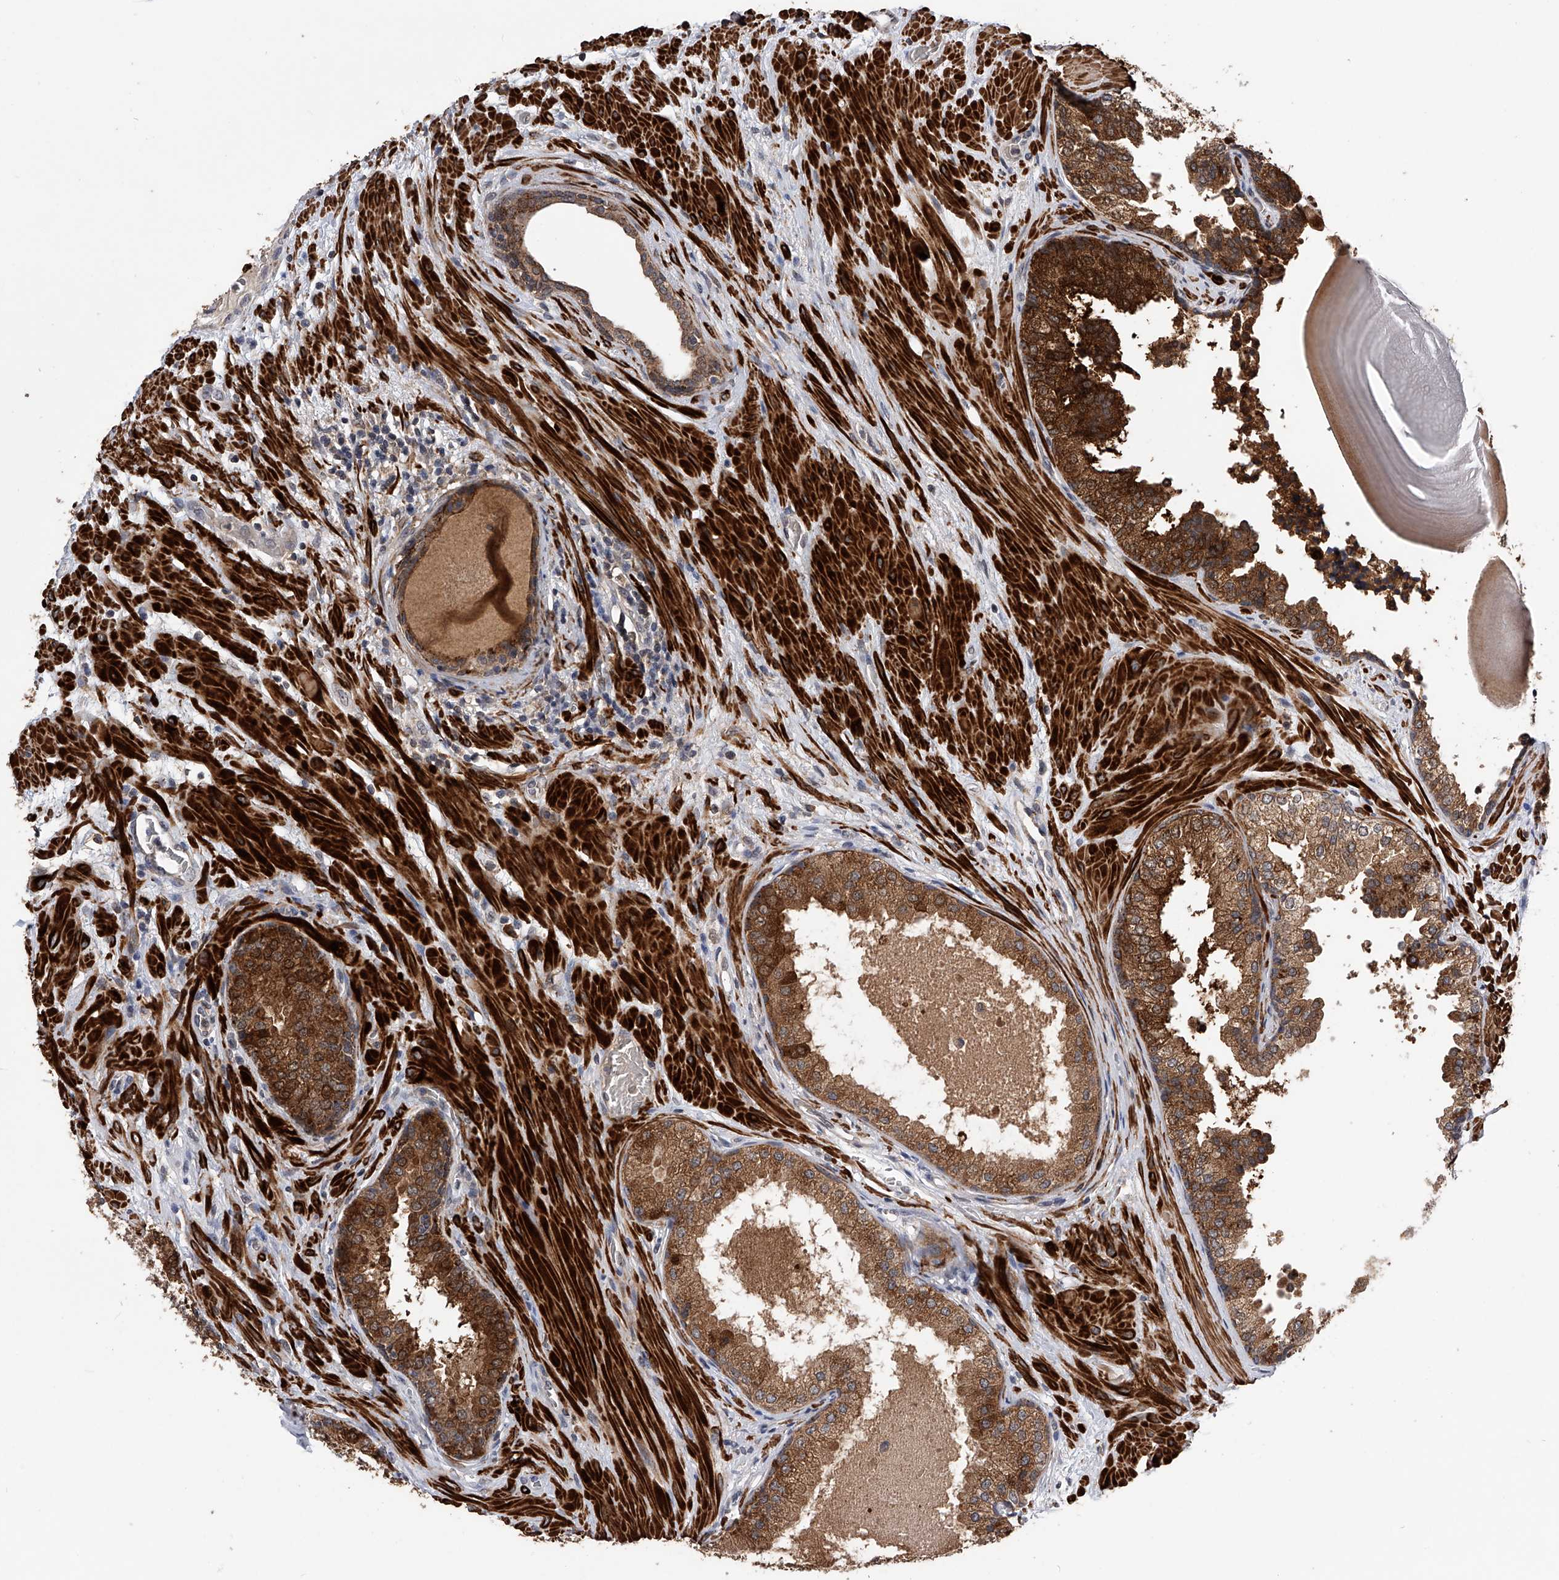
{"staining": {"intensity": "strong", "quantity": ">75%", "location": "cytoplasmic/membranous"}, "tissue": "prostate", "cell_type": "Glandular cells", "image_type": "normal", "snomed": [{"axis": "morphology", "description": "Normal tissue, NOS"}, {"axis": "topography", "description": "Prostate"}], "caption": "DAB (3,3'-diaminobenzidine) immunohistochemical staining of unremarkable human prostate shows strong cytoplasmic/membranous protein staining in approximately >75% of glandular cells. The protein is stained brown, and the nuclei are stained in blue (DAB (3,3'-diaminobenzidine) IHC with brightfield microscopy, high magnification).", "gene": "SPOCK1", "patient": {"sex": "male", "age": 48}}